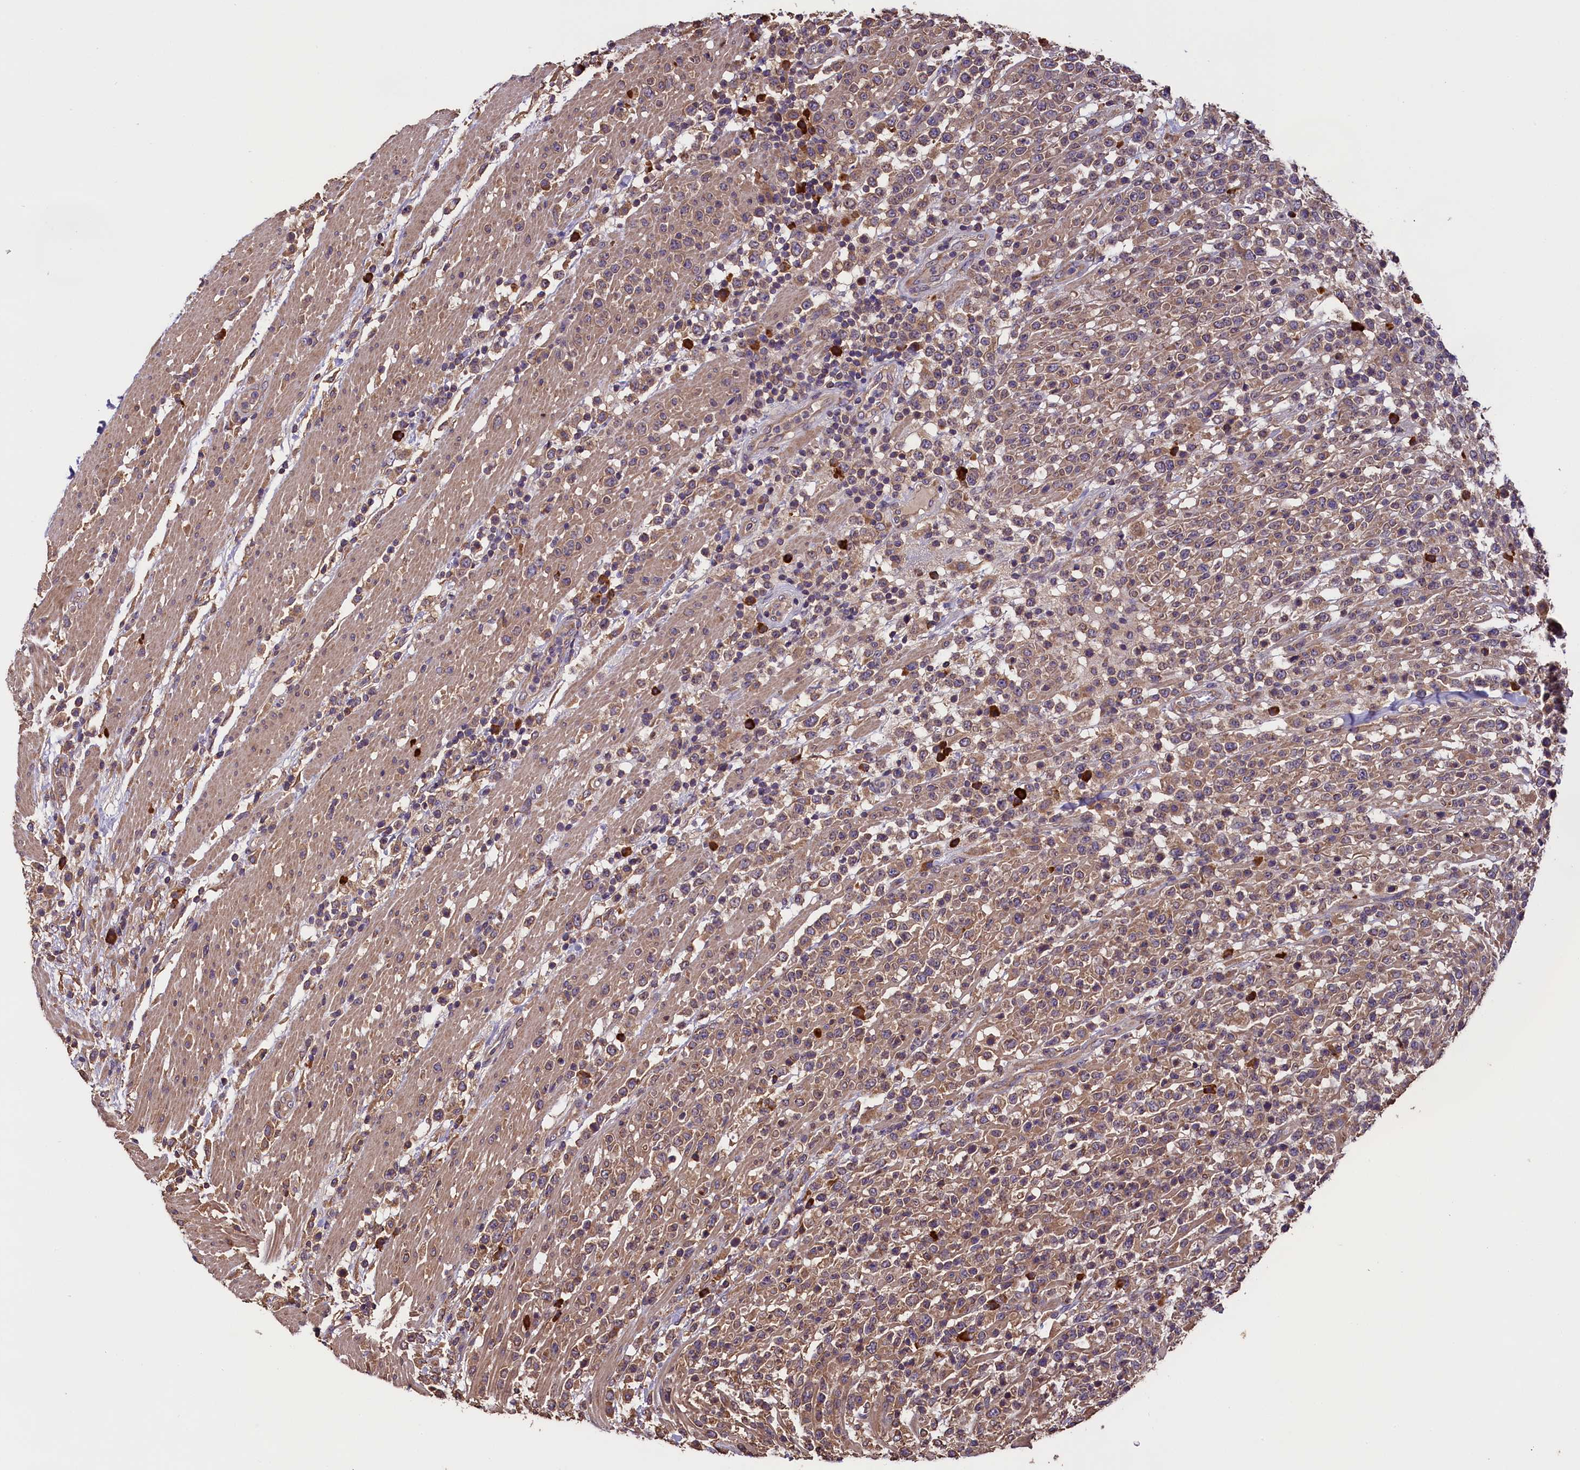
{"staining": {"intensity": "moderate", "quantity": ">75%", "location": "cytoplasmic/membranous"}, "tissue": "lymphoma", "cell_type": "Tumor cells", "image_type": "cancer", "snomed": [{"axis": "morphology", "description": "Malignant lymphoma, non-Hodgkin's type, High grade"}, {"axis": "topography", "description": "Colon"}], "caption": "Immunohistochemistry (IHC) staining of lymphoma, which demonstrates medium levels of moderate cytoplasmic/membranous expression in about >75% of tumor cells indicating moderate cytoplasmic/membranous protein staining. The staining was performed using DAB (3,3'-diaminobenzidine) (brown) for protein detection and nuclei were counterstained in hematoxylin (blue).", "gene": "ENKD1", "patient": {"sex": "female", "age": 53}}